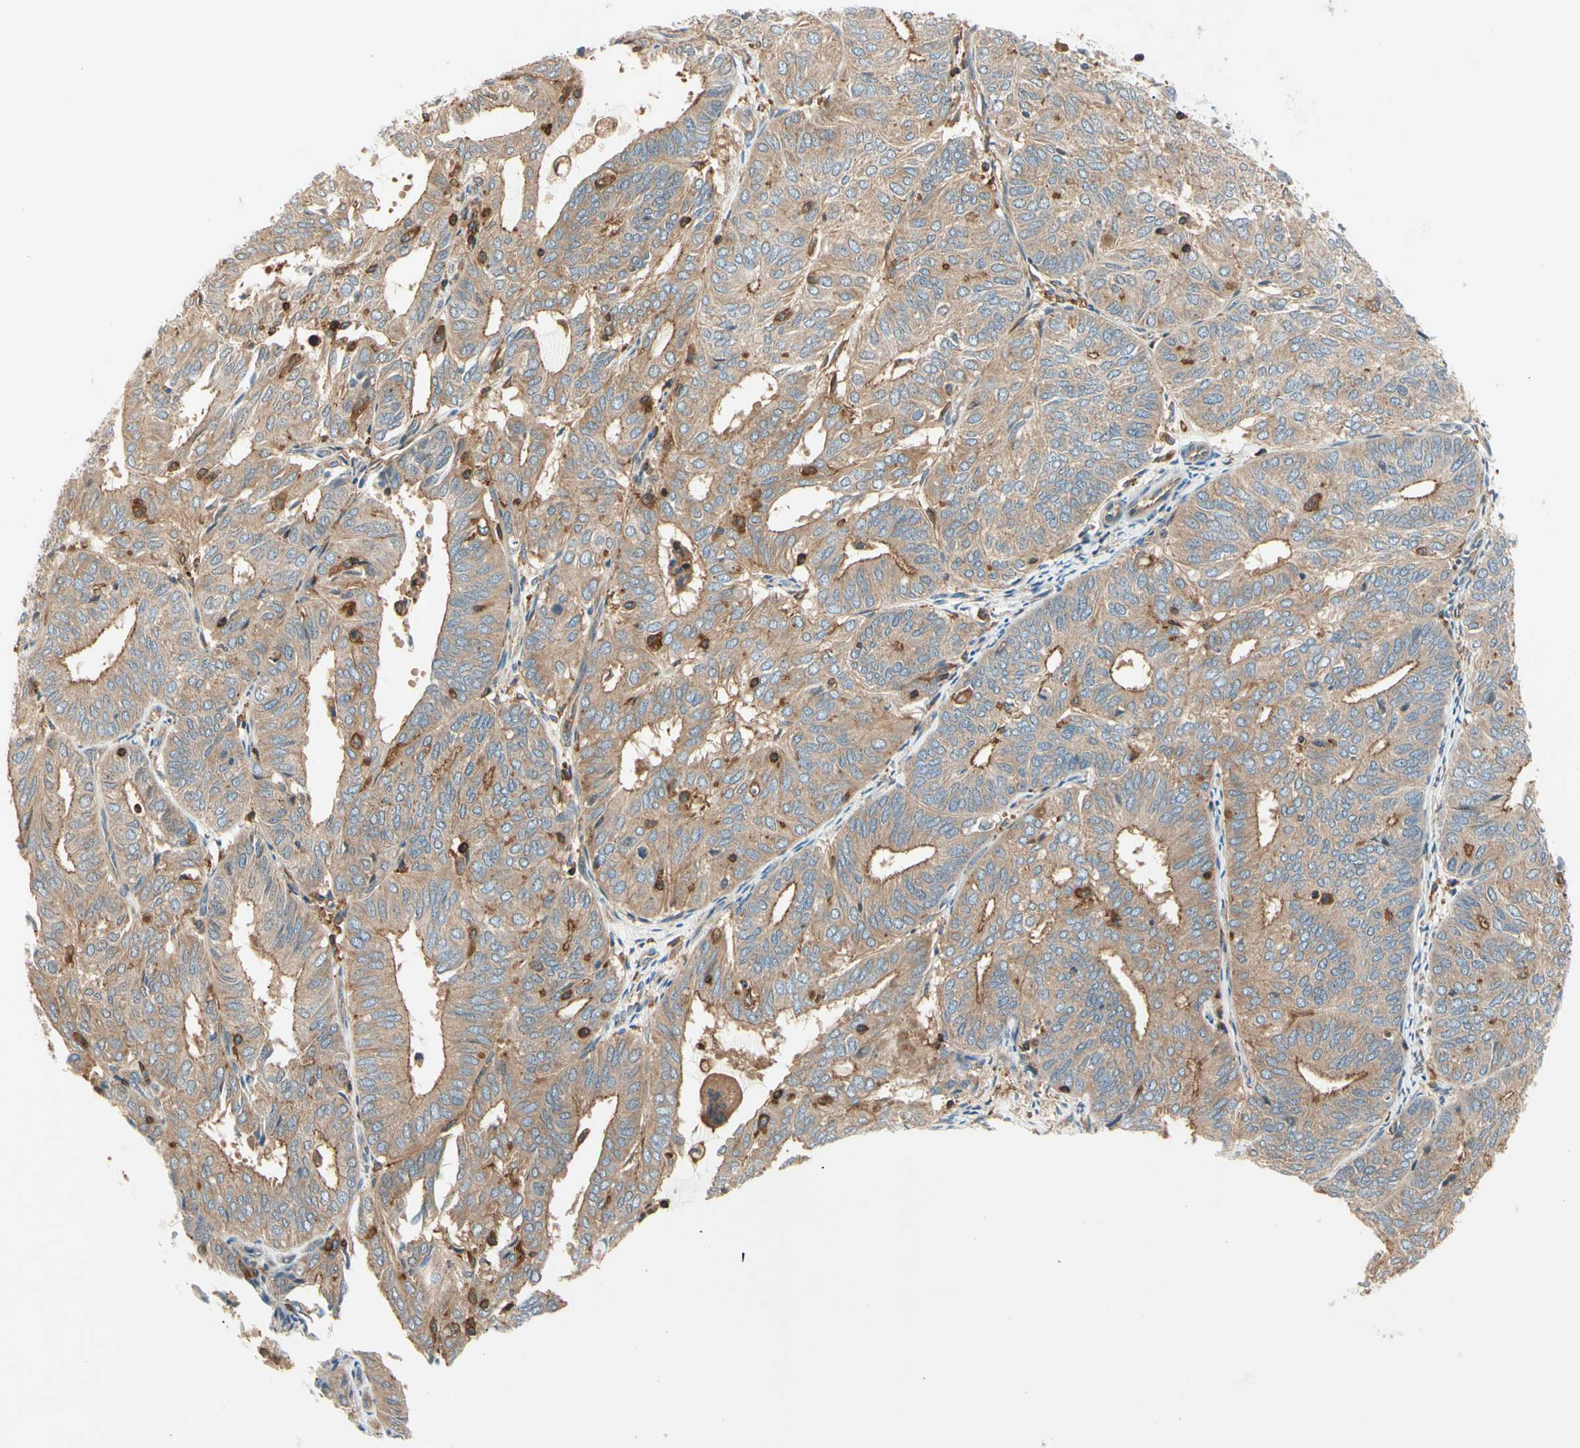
{"staining": {"intensity": "weak", "quantity": ">75%", "location": "cytoplasmic/membranous"}, "tissue": "endometrial cancer", "cell_type": "Tumor cells", "image_type": "cancer", "snomed": [{"axis": "morphology", "description": "Adenocarcinoma, NOS"}, {"axis": "topography", "description": "Uterus"}], "caption": "Protein expression by IHC exhibits weak cytoplasmic/membranous positivity in about >75% of tumor cells in adenocarcinoma (endometrial).", "gene": "CAPZA2", "patient": {"sex": "female", "age": 60}}